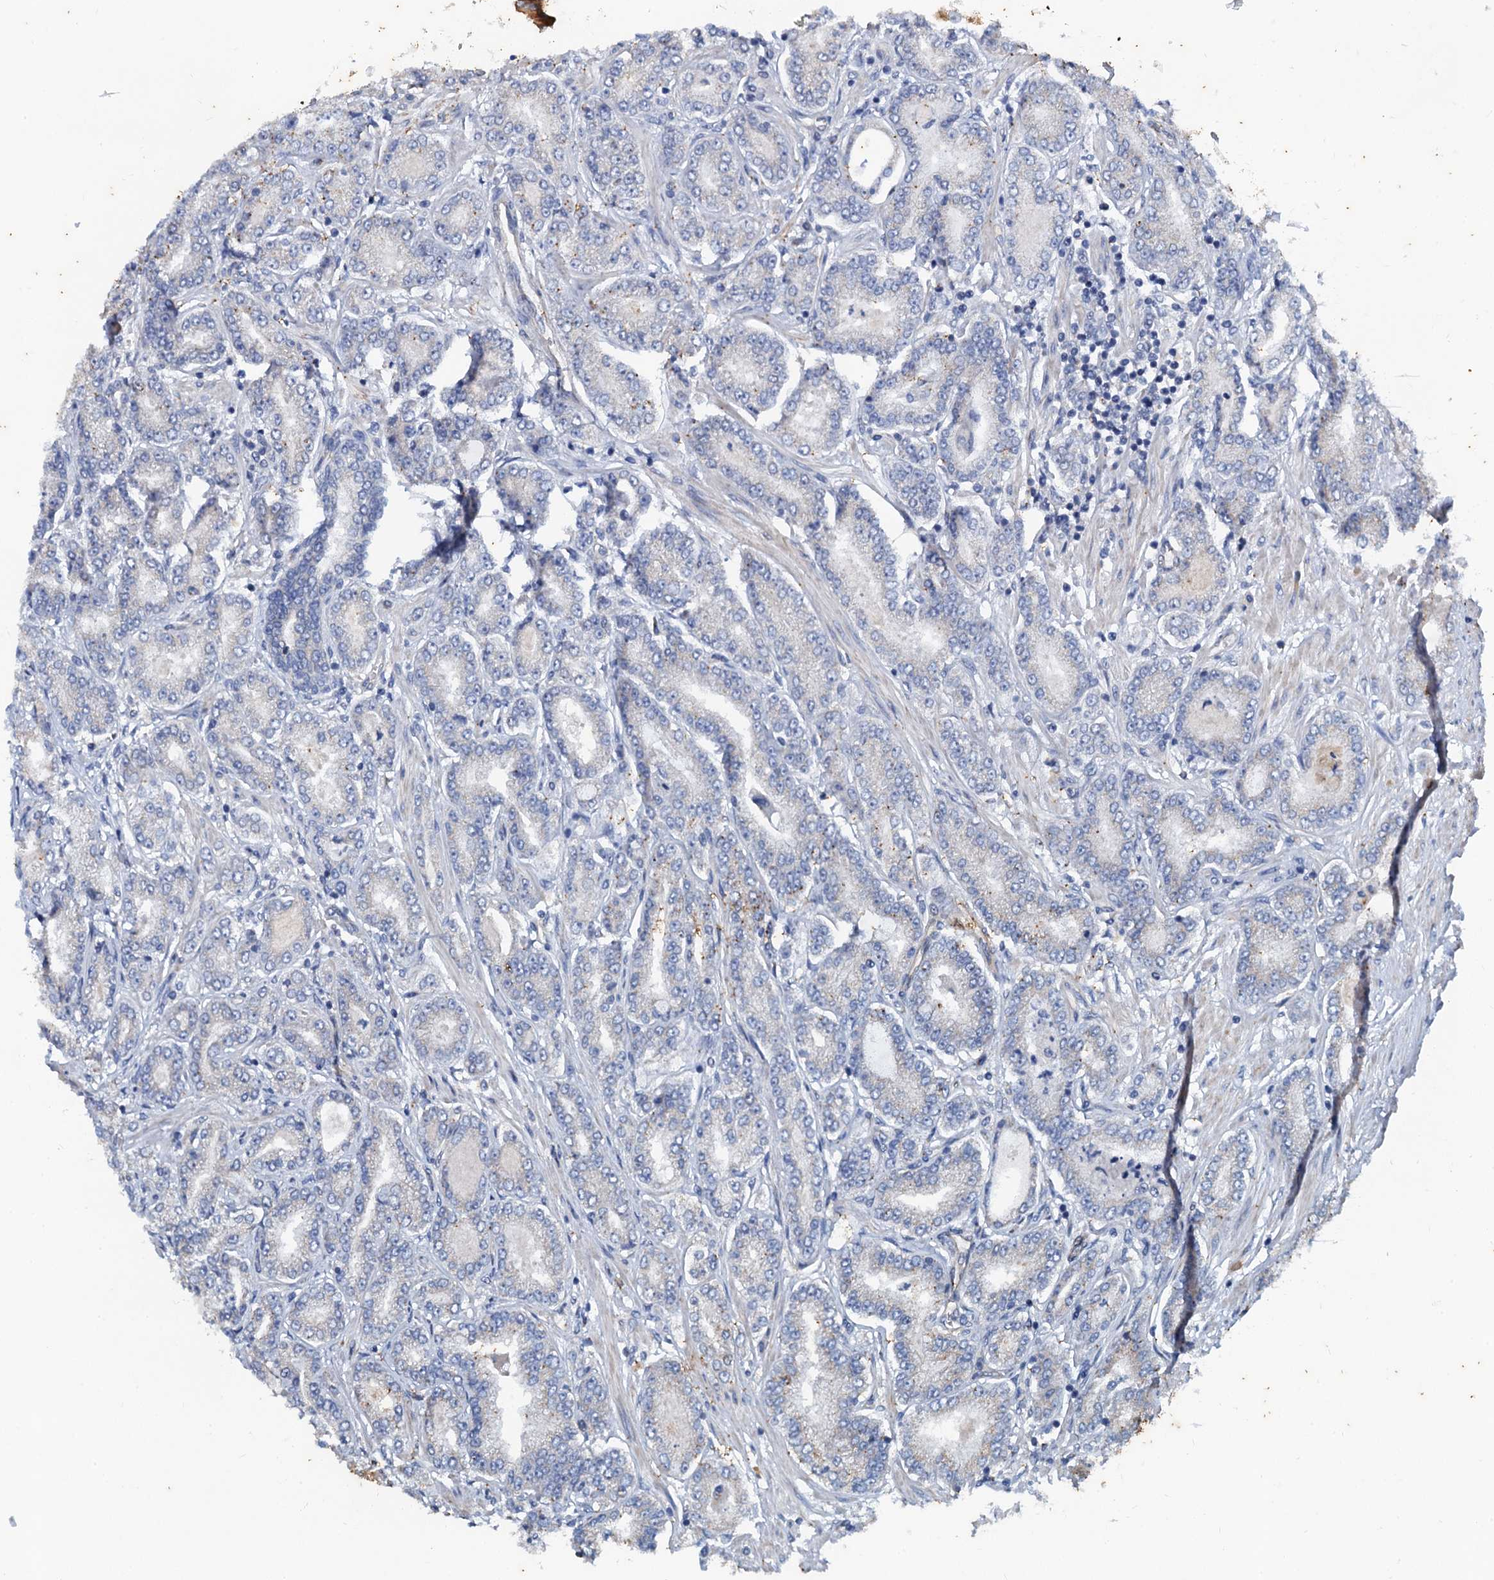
{"staining": {"intensity": "moderate", "quantity": "25%-75%", "location": "cytoplasmic/membranous"}, "tissue": "prostate cancer", "cell_type": "Tumor cells", "image_type": "cancer", "snomed": [{"axis": "morphology", "description": "Adenocarcinoma, Low grade"}, {"axis": "topography", "description": "Prostate"}], "caption": "A histopathology image of prostate cancer stained for a protein exhibits moderate cytoplasmic/membranous brown staining in tumor cells.", "gene": "NGRN", "patient": {"sex": "male", "age": 63}}